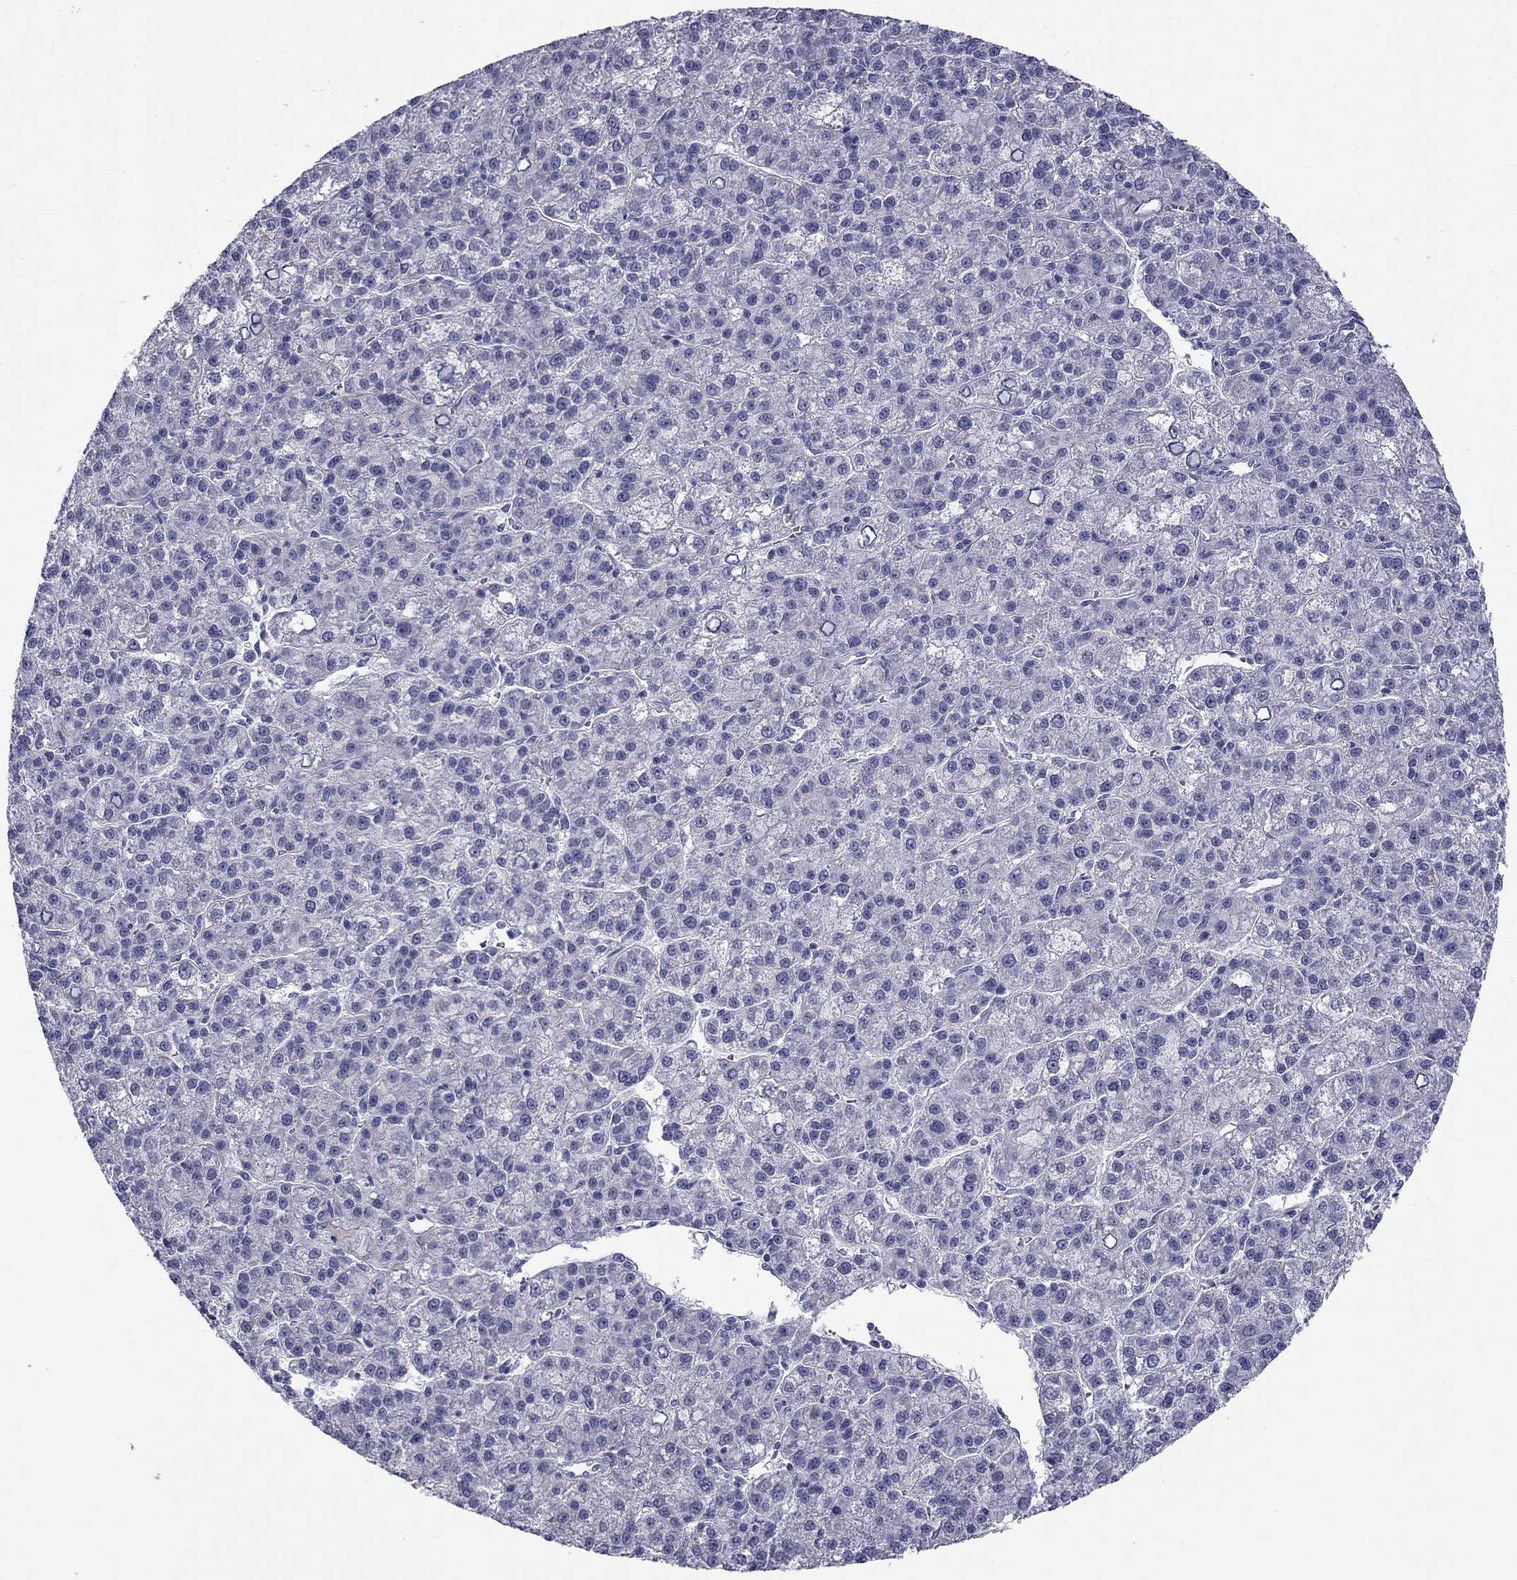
{"staining": {"intensity": "negative", "quantity": "none", "location": "none"}, "tissue": "liver cancer", "cell_type": "Tumor cells", "image_type": "cancer", "snomed": [{"axis": "morphology", "description": "Carcinoma, Hepatocellular, NOS"}, {"axis": "topography", "description": "Liver"}], "caption": "A high-resolution image shows IHC staining of liver cancer, which exhibits no significant staining in tumor cells.", "gene": "CLPSL2", "patient": {"sex": "female", "age": 60}}